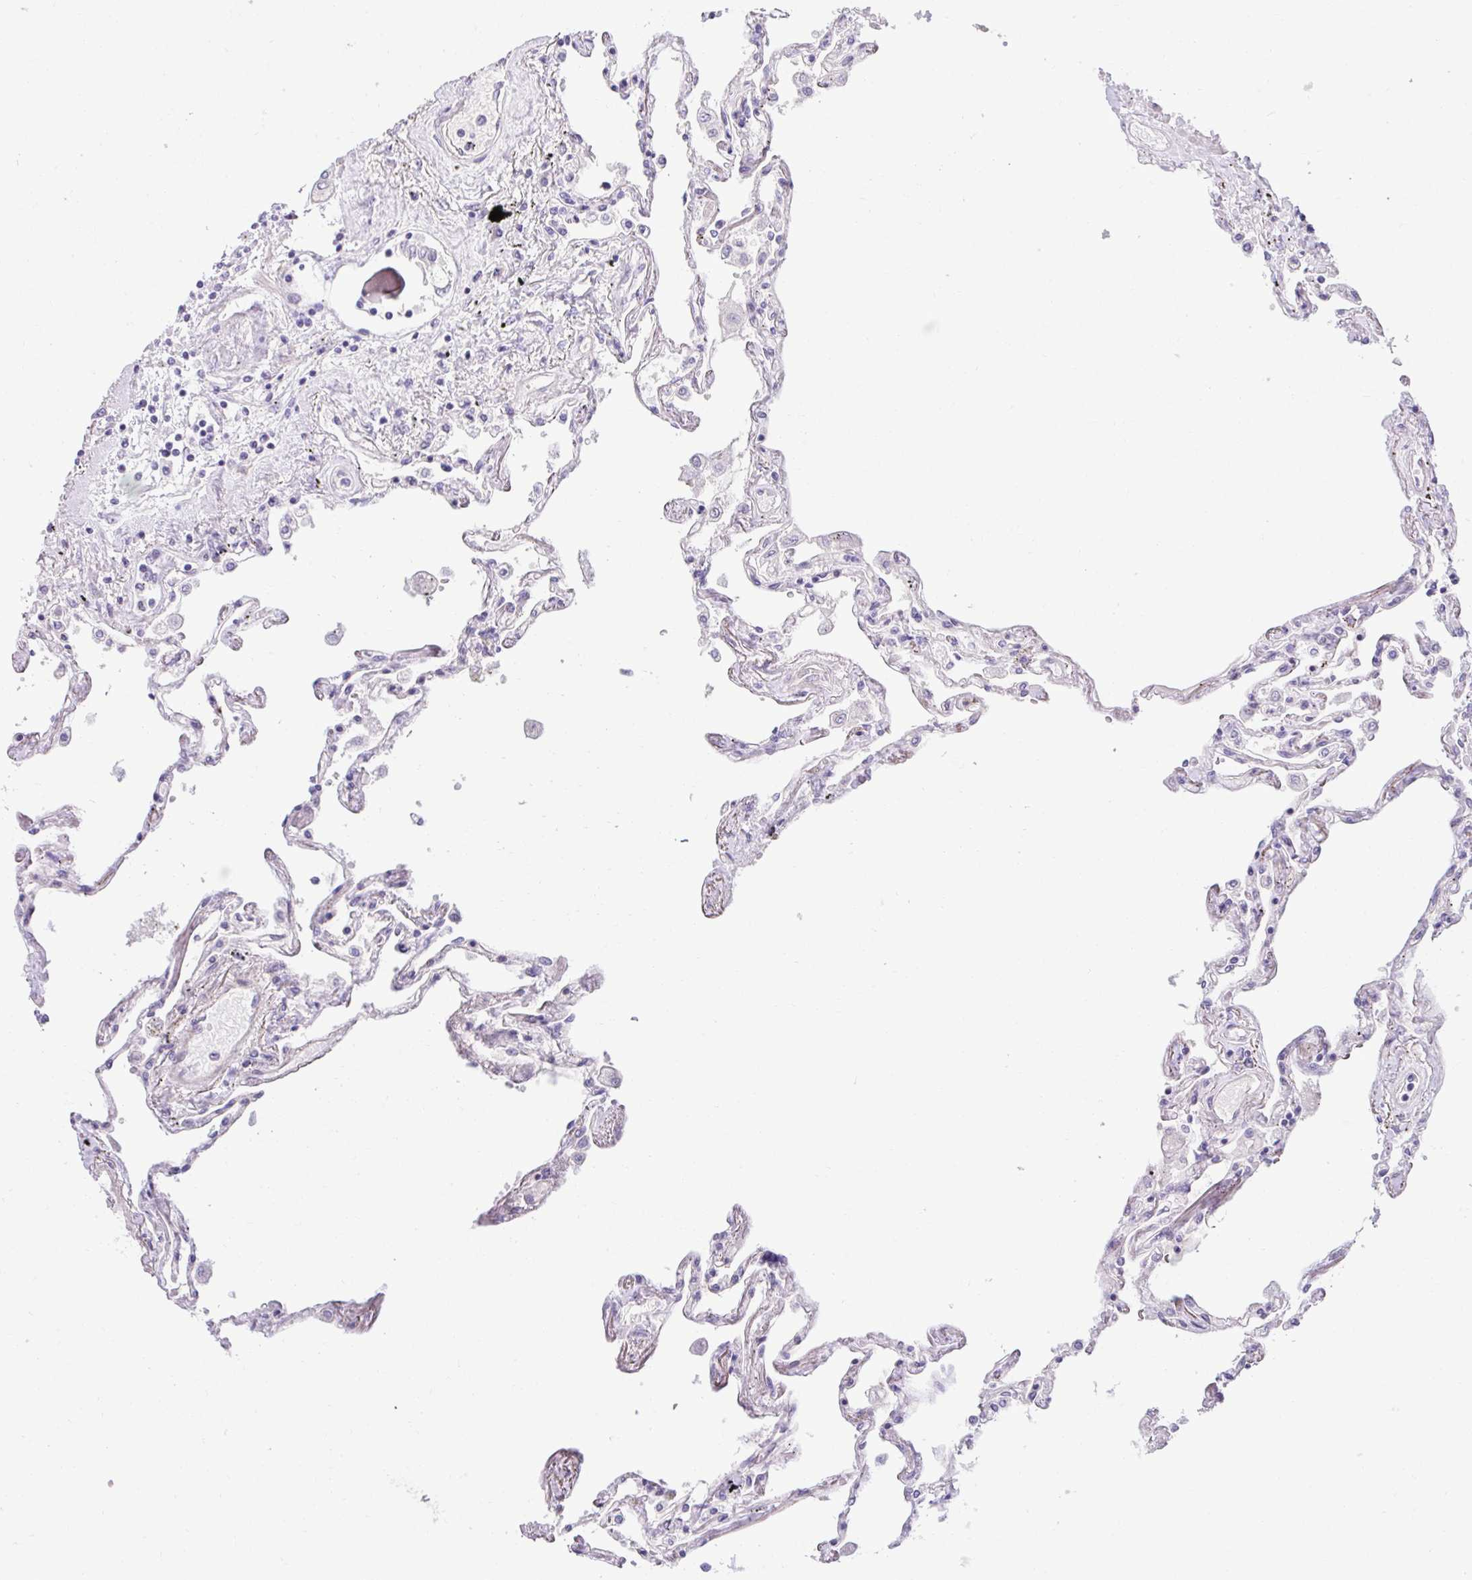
{"staining": {"intensity": "negative", "quantity": "none", "location": "none"}, "tissue": "lung", "cell_type": "Alveolar cells", "image_type": "normal", "snomed": [{"axis": "morphology", "description": "Normal tissue, NOS"}, {"axis": "morphology", "description": "Adenocarcinoma, NOS"}, {"axis": "topography", "description": "Cartilage tissue"}, {"axis": "topography", "description": "Lung"}], "caption": "Immunohistochemistry of normal human lung shows no positivity in alveolar cells. Nuclei are stained in blue.", "gene": "SLC30A3", "patient": {"sex": "female", "age": 67}}